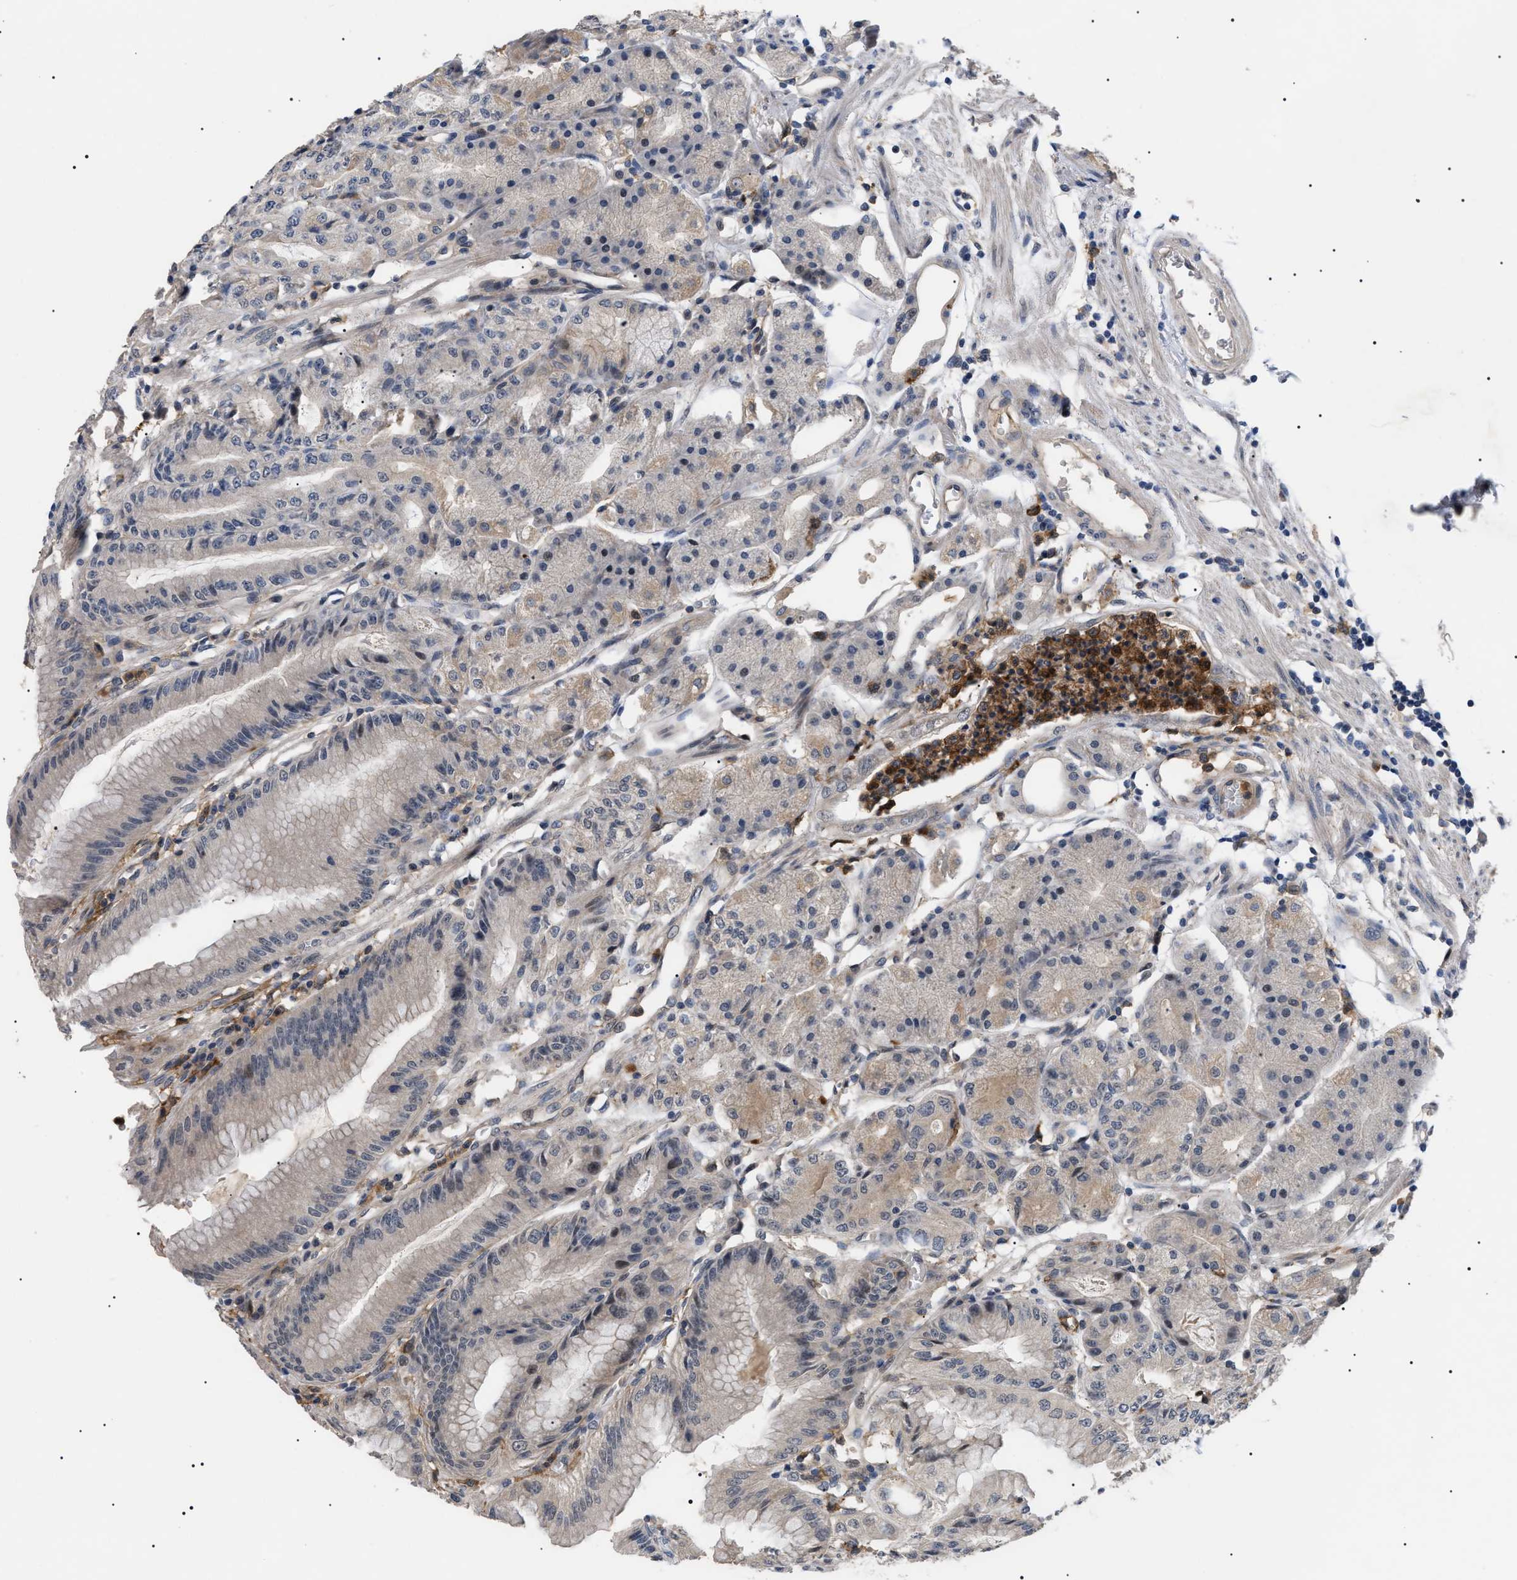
{"staining": {"intensity": "moderate", "quantity": ">75%", "location": "cytoplasmic/membranous"}, "tissue": "stomach", "cell_type": "Glandular cells", "image_type": "normal", "snomed": [{"axis": "morphology", "description": "Normal tissue, NOS"}, {"axis": "topography", "description": "Stomach, lower"}], "caption": "High-magnification brightfield microscopy of normal stomach stained with DAB (brown) and counterstained with hematoxylin (blue). glandular cells exhibit moderate cytoplasmic/membranous staining is identified in about>75% of cells.", "gene": "CD300A", "patient": {"sex": "male", "age": 71}}